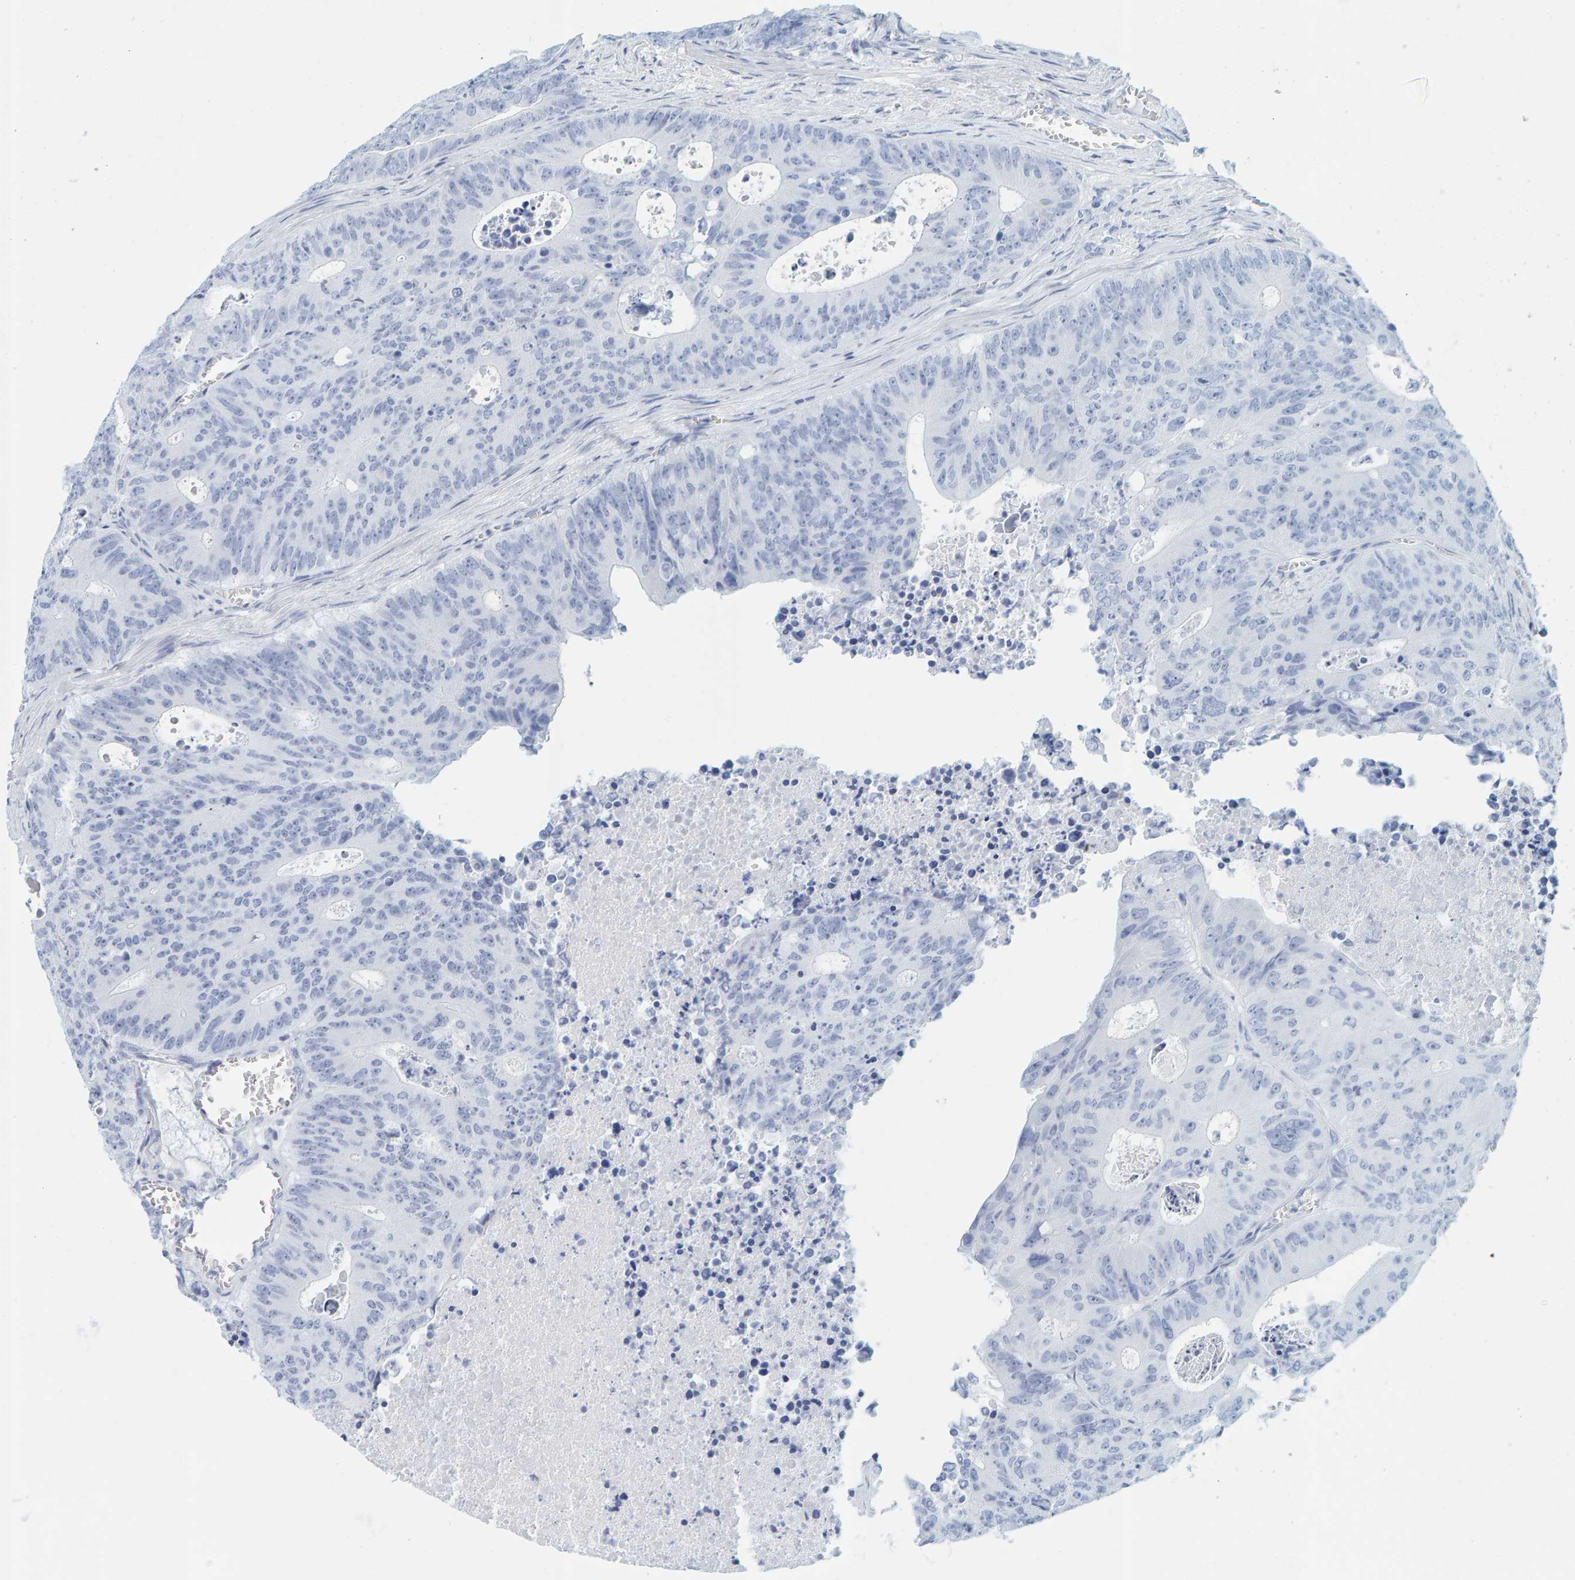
{"staining": {"intensity": "negative", "quantity": "none", "location": "none"}, "tissue": "colorectal cancer", "cell_type": "Tumor cells", "image_type": "cancer", "snomed": [{"axis": "morphology", "description": "Adenocarcinoma, NOS"}, {"axis": "topography", "description": "Colon"}], "caption": "The immunohistochemistry (IHC) histopathology image has no significant expression in tumor cells of adenocarcinoma (colorectal) tissue.", "gene": "SFTPC", "patient": {"sex": "male", "age": 87}}